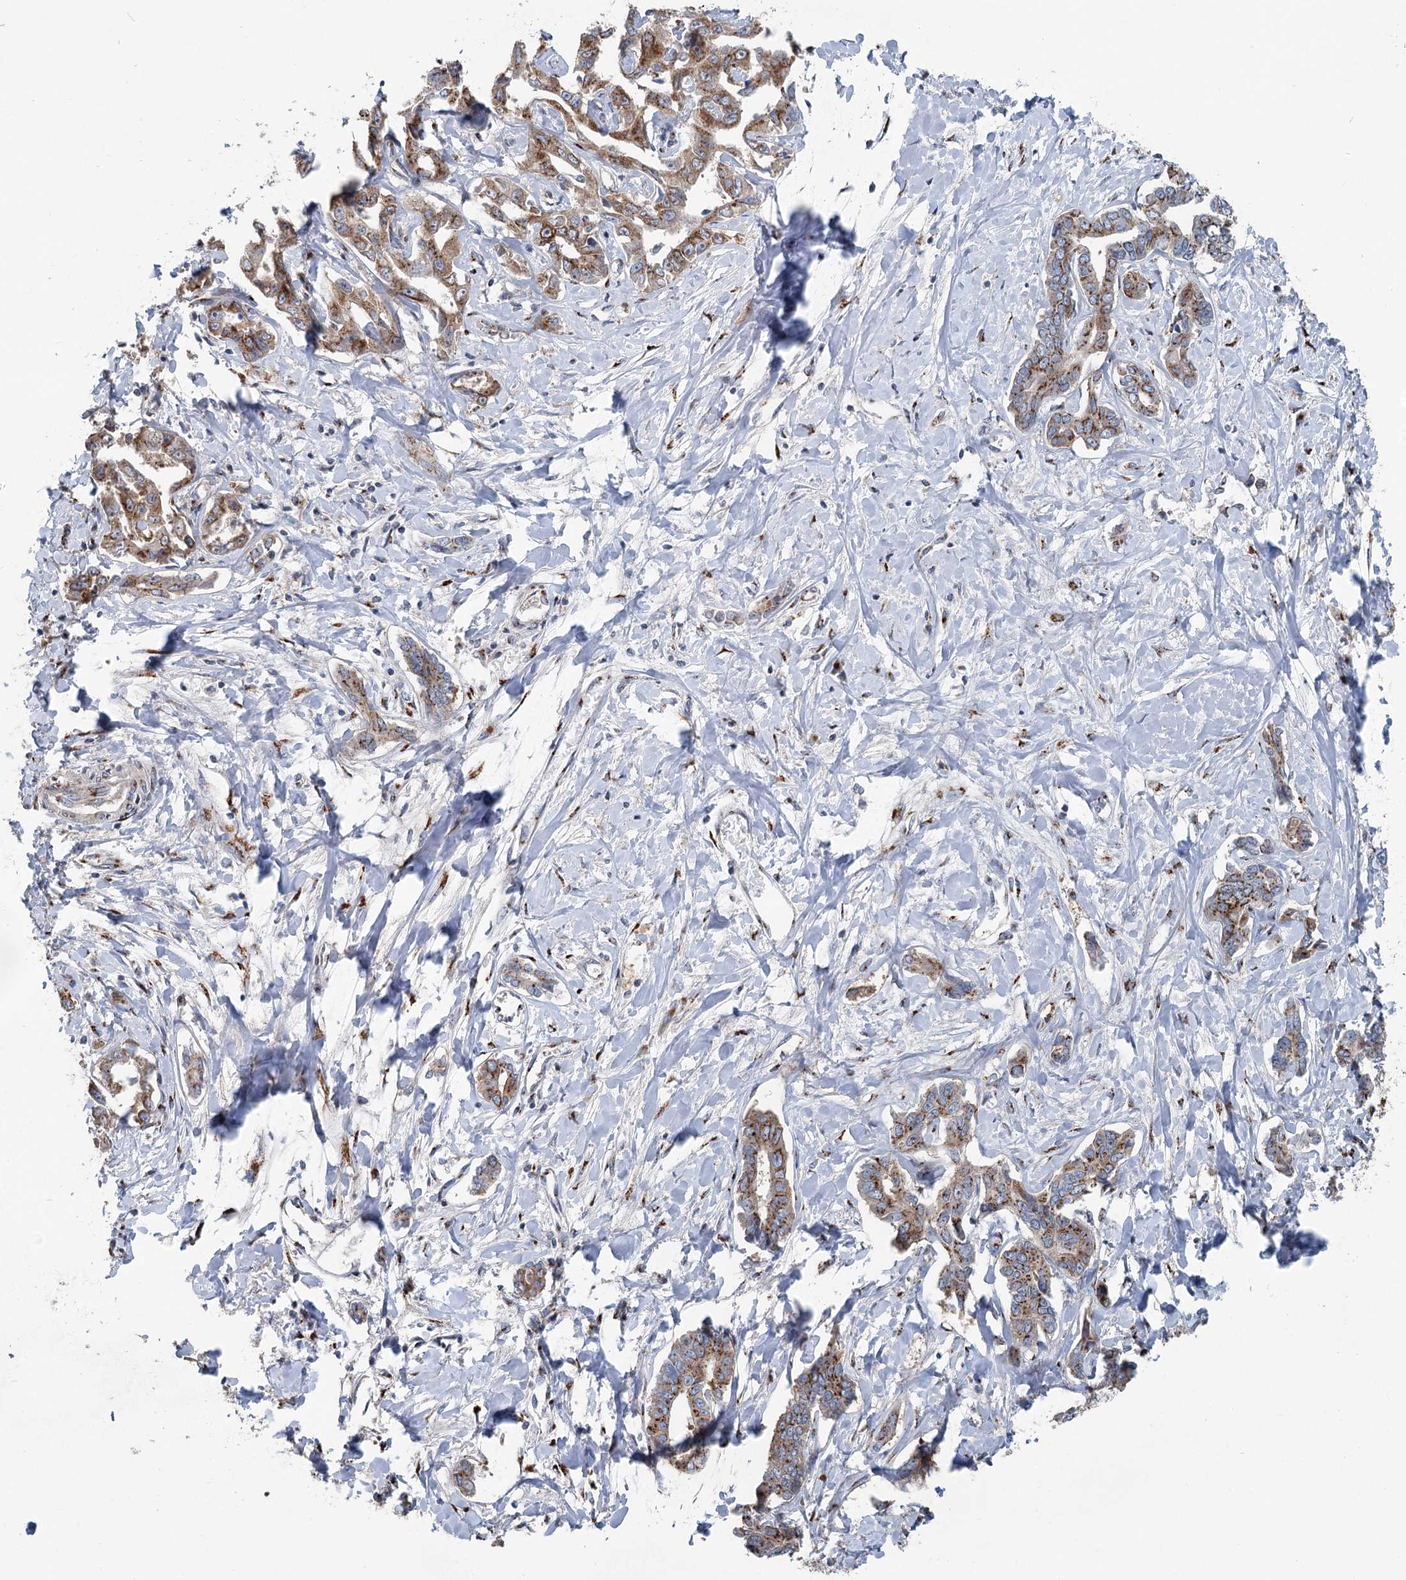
{"staining": {"intensity": "moderate", "quantity": ">75%", "location": "cytoplasmic/membranous"}, "tissue": "liver cancer", "cell_type": "Tumor cells", "image_type": "cancer", "snomed": [{"axis": "morphology", "description": "Cholangiocarcinoma"}, {"axis": "topography", "description": "Liver"}], "caption": "Liver cancer (cholangiocarcinoma) stained for a protein demonstrates moderate cytoplasmic/membranous positivity in tumor cells. Using DAB (brown) and hematoxylin (blue) stains, captured at high magnification using brightfield microscopy.", "gene": "ITIH5", "patient": {"sex": "male", "age": 59}}